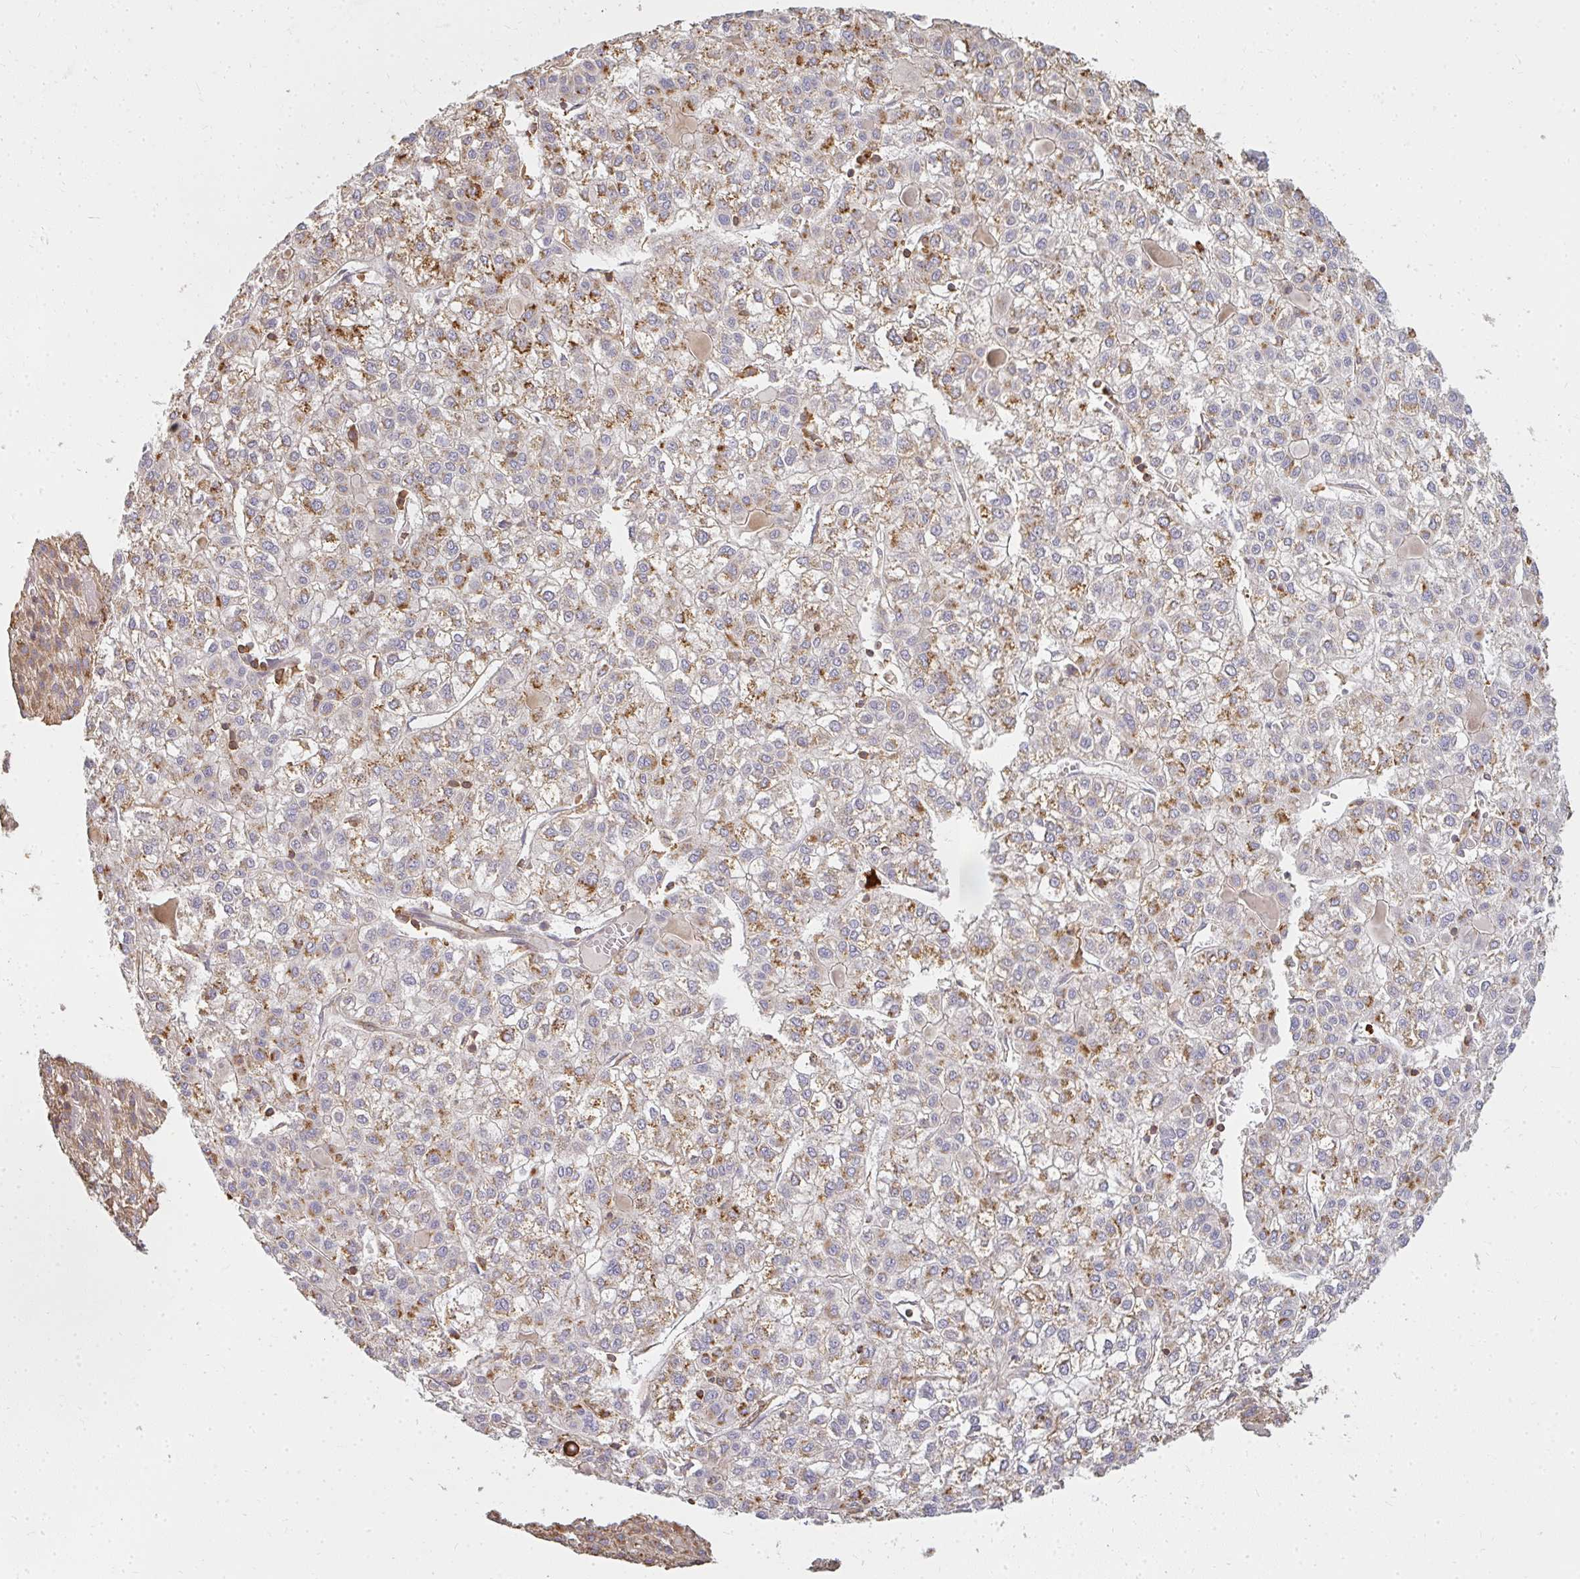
{"staining": {"intensity": "moderate", "quantity": ">75%", "location": "cytoplasmic/membranous"}, "tissue": "liver cancer", "cell_type": "Tumor cells", "image_type": "cancer", "snomed": [{"axis": "morphology", "description": "Carcinoma, Hepatocellular, NOS"}, {"axis": "topography", "description": "Liver"}], "caption": "Immunohistochemistry (IHC) (DAB (3,3'-diaminobenzidine)) staining of liver hepatocellular carcinoma shows moderate cytoplasmic/membranous protein staining in approximately >75% of tumor cells.", "gene": "CNTRL", "patient": {"sex": "female", "age": 43}}